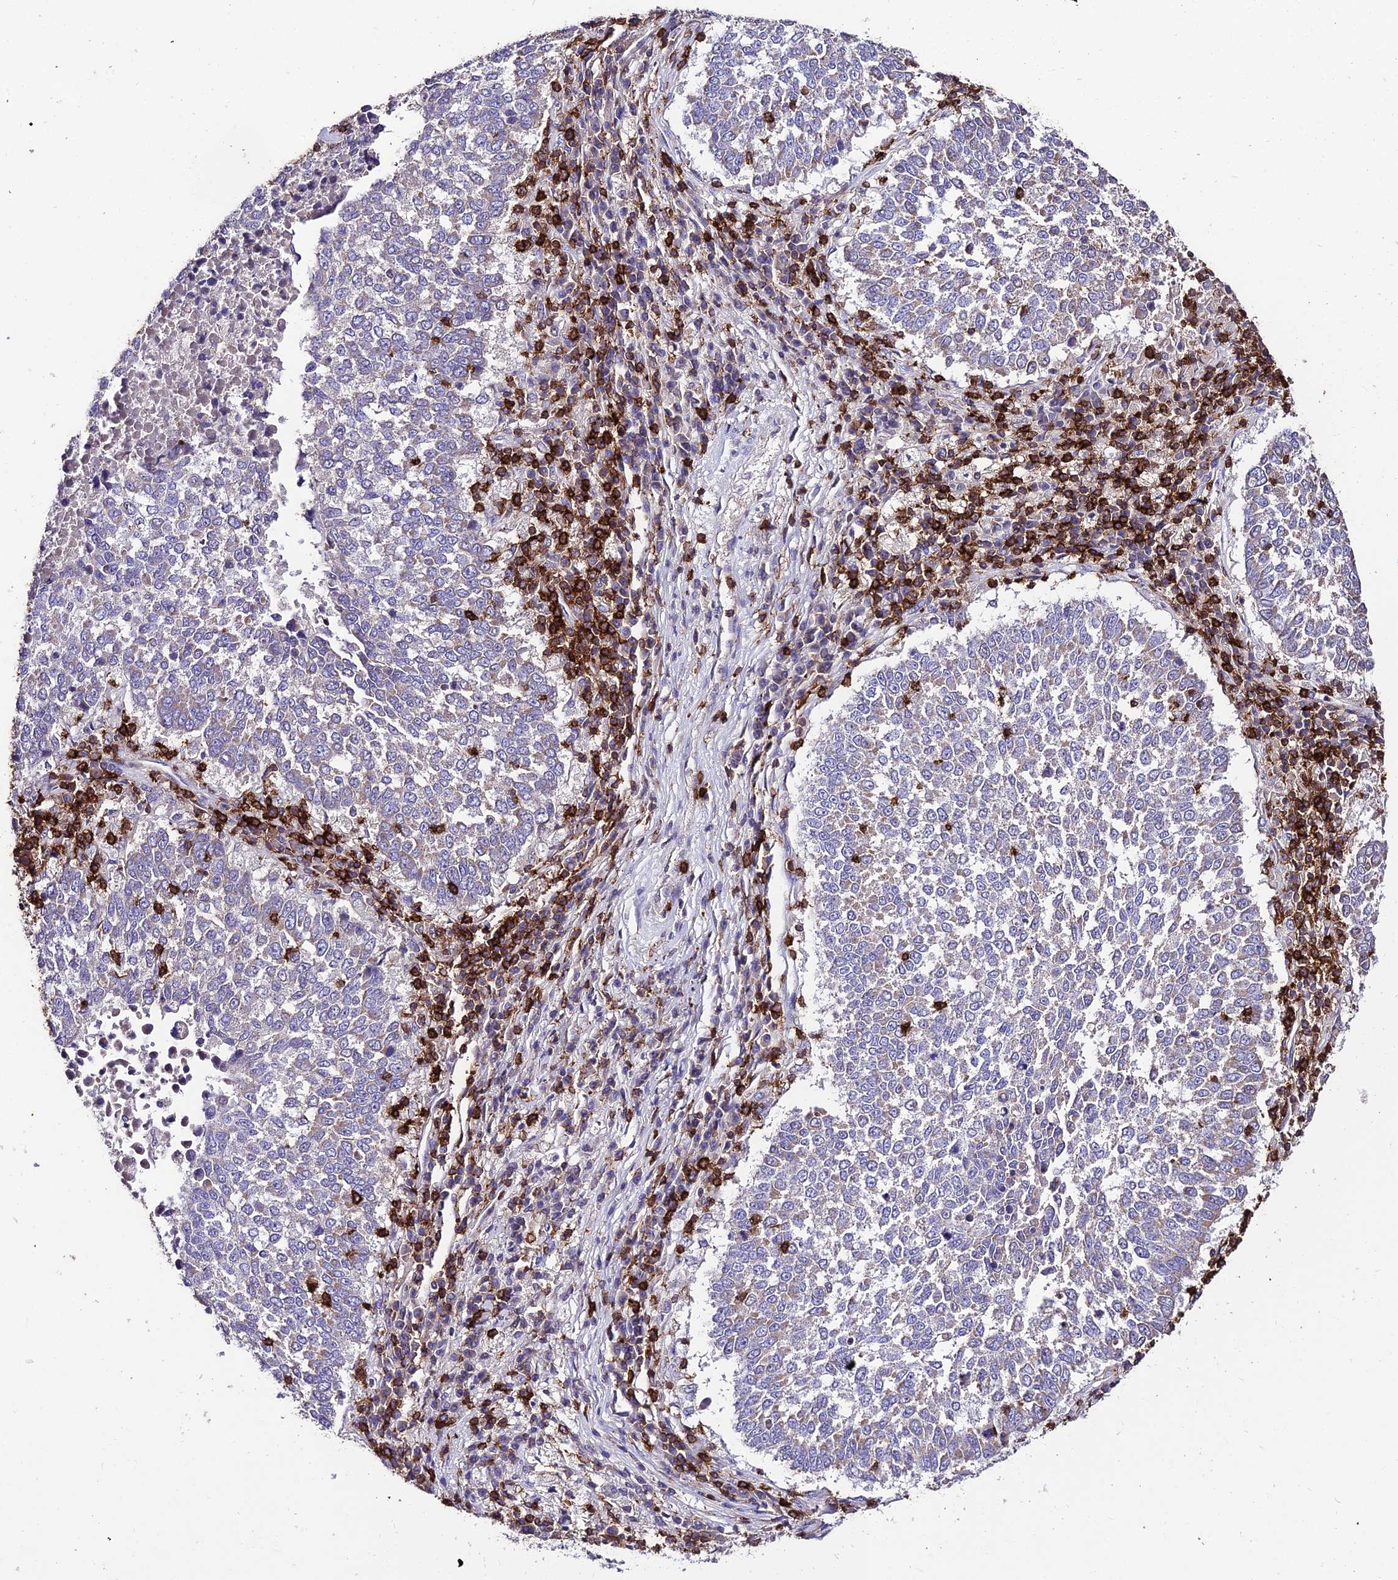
{"staining": {"intensity": "weak", "quantity": "<25%", "location": "cytoplasmic/membranous"}, "tissue": "lung cancer", "cell_type": "Tumor cells", "image_type": "cancer", "snomed": [{"axis": "morphology", "description": "Squamous cell carcinoma, NOS"}, {"axis": "topography", "description": "Lung"}], "caption": "The histopathology image exhibits no significant positivity in tumor cells of lung cancer.", "gene": "PTPRCAP", "patient": {"sex": "male", "age": 73}}